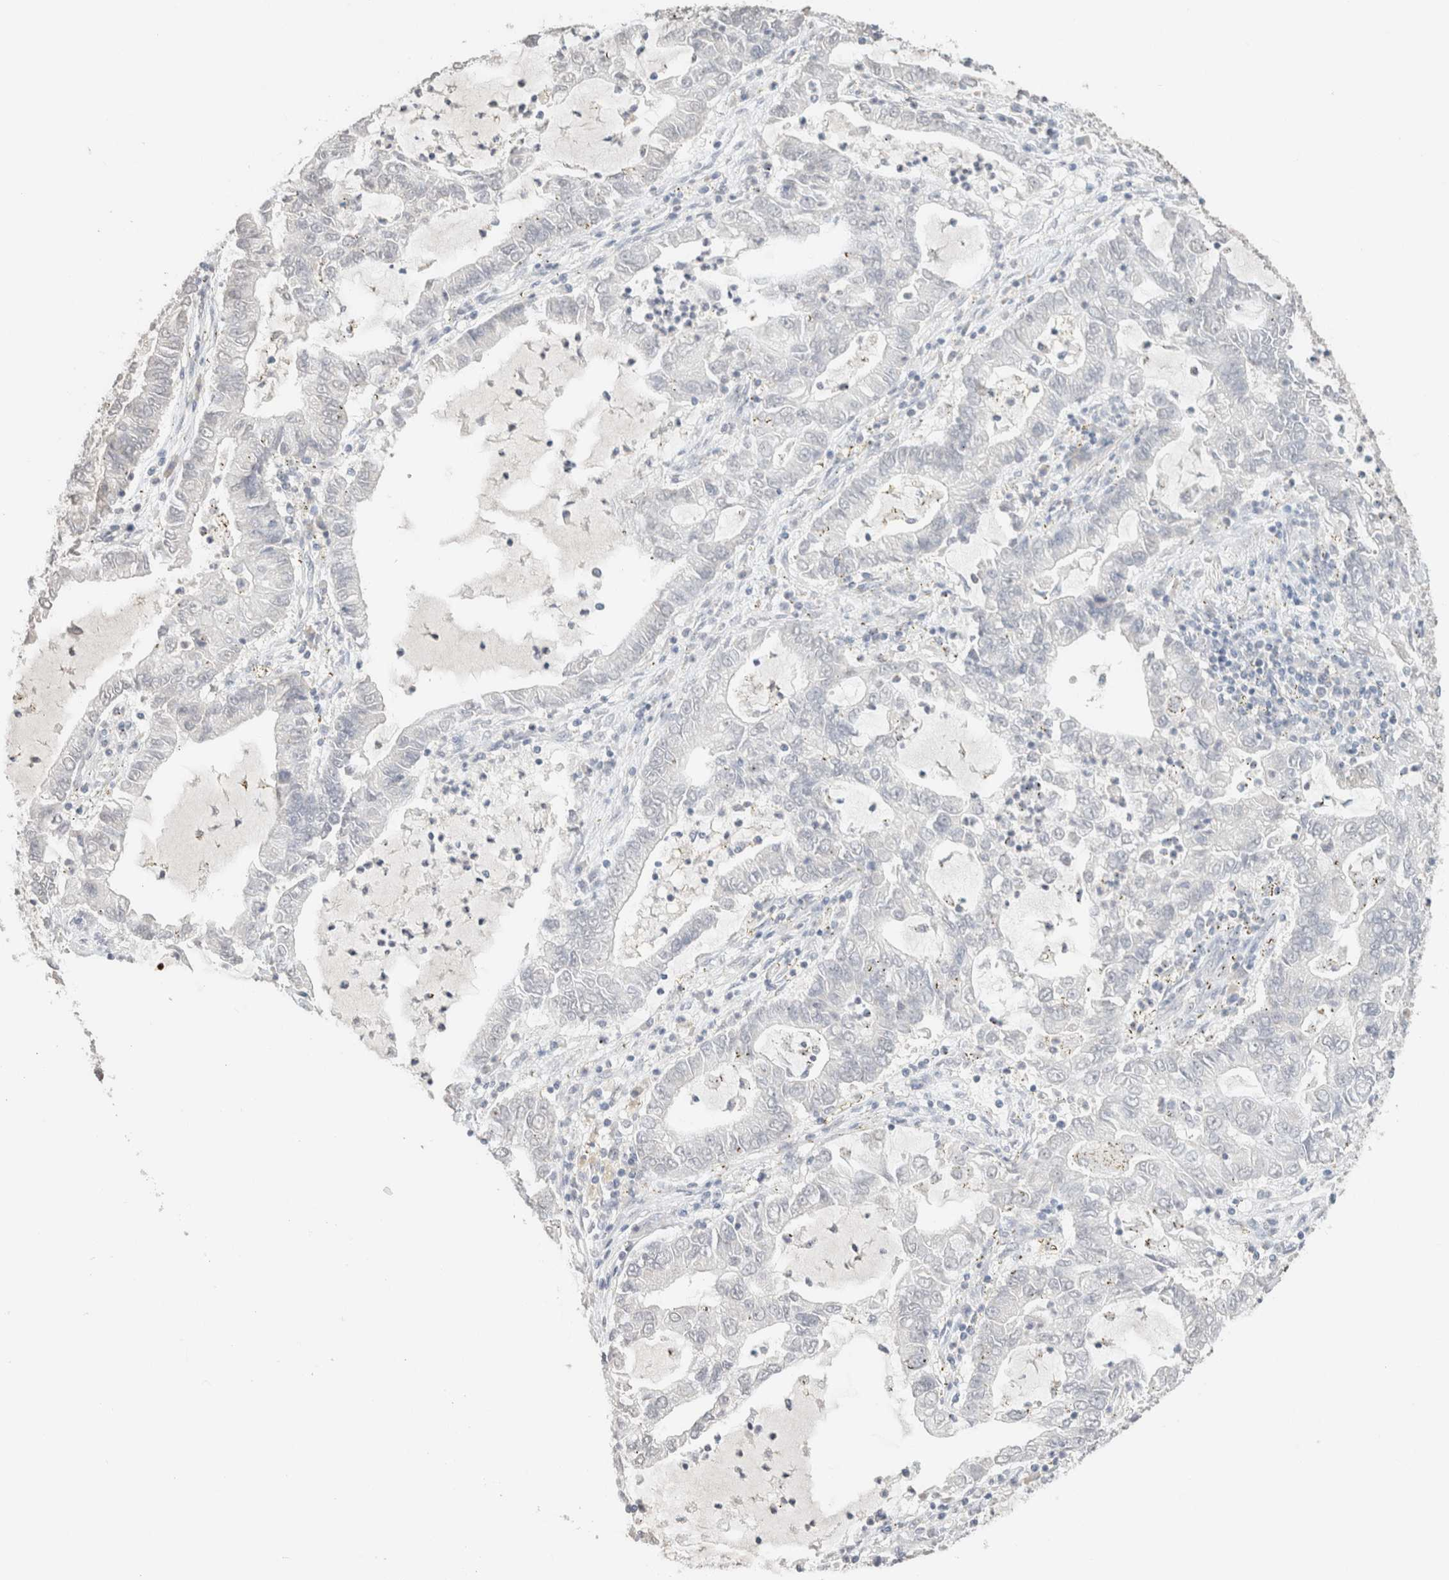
{"staining": {"intensity": "negative", "quantity": "none", "location": "none"}, "tissue": "lung cancer", "cell_type": "Tumor cells", "image_type": "cancer", "snomed": [{"axis": "morphology", "description": "Adenocarcinoma, NOS"}, {"axis": "topography", "description": "Lung"}], "caption": "Human lung cancer stained for a protein using immunohistochemistry (IHC) reveals no staining in tumor cells.", "gene": "CPA1", "patient": {"sex": "female", "age": 51}}